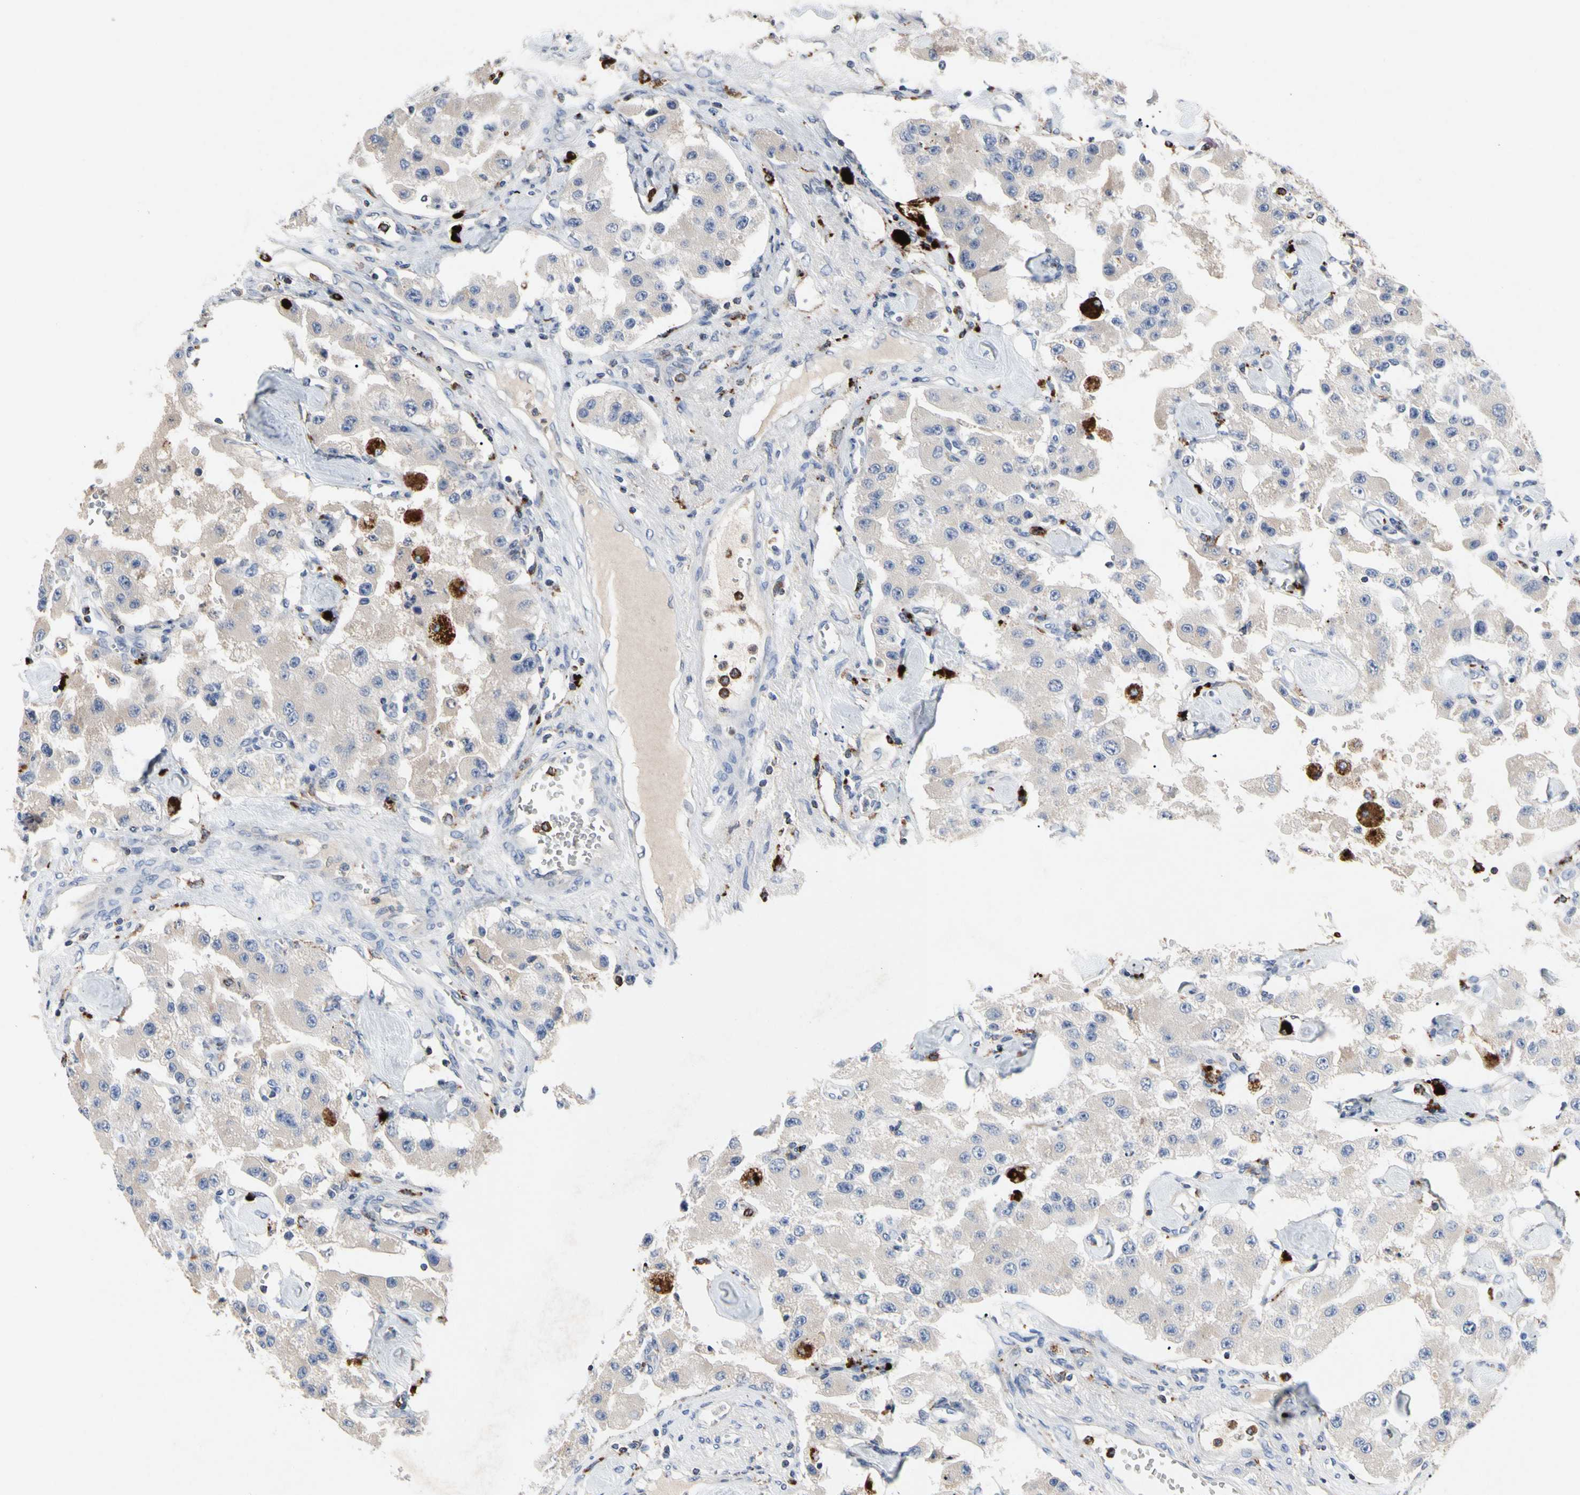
{"staining": {"intensity": "negative", "quantity": "none", "location": "none"}, "tissue": "carcinoid", "cell_type": "Tumor cells", "image_type": "cancer", "snomed": [{"axis": "morphology", "description": "Carcinoid, malignant, NOS"}, {"axis": "topography", "description": "Pancreas"}], "caption": "The micrograph exhibits no significant staining in tumor cells of malignant carcinoid. (Brightfield microscopy of DAB (3,3'-diaminobenzidine) immunohistochemistry (IHC) at high magnification).", "gene": "ADA2", "patient": {"sex": "male", "age": 41}}